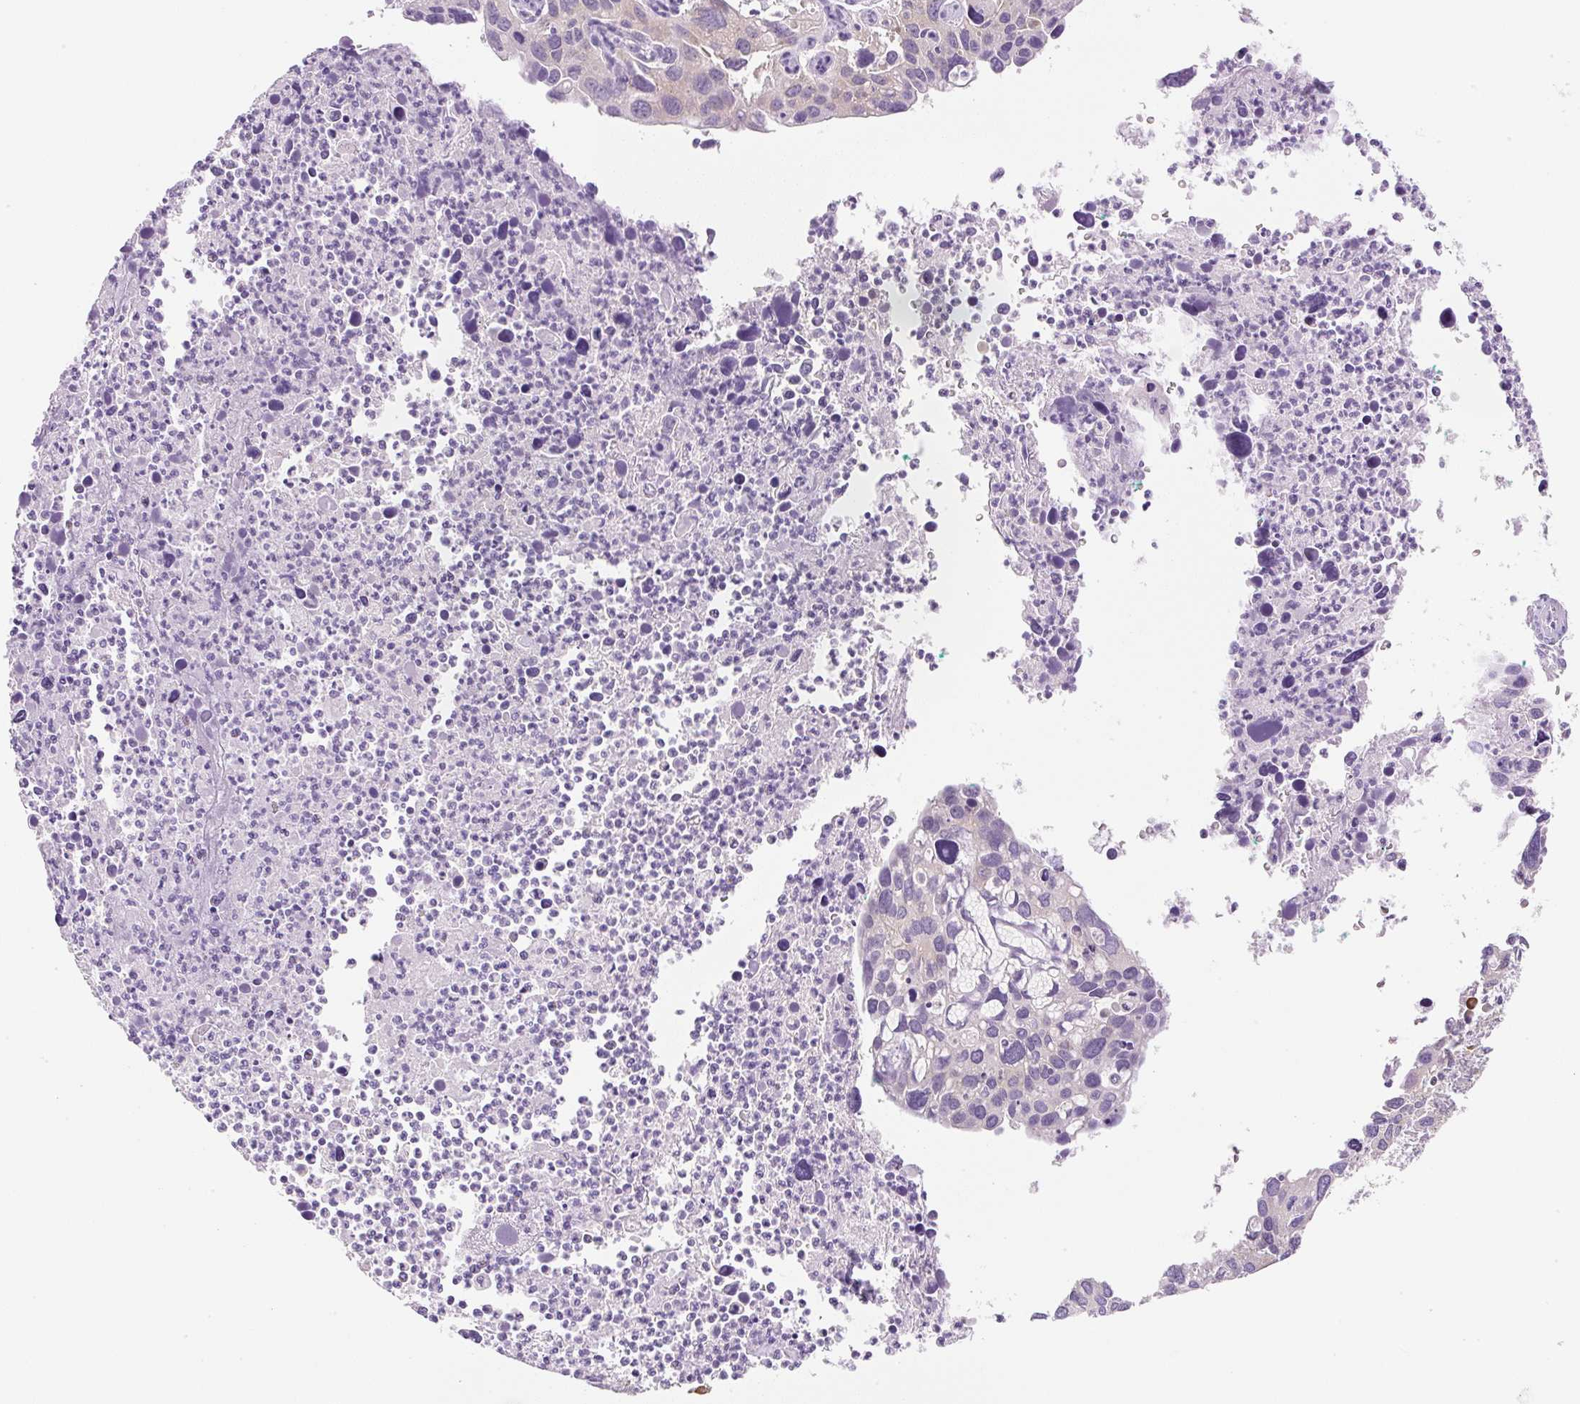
{"staining": {"intensity": "negative", "quantity": "none", "location": "none"}, "tissue": "cervical cancer", "cell_type": "Tumor cells", "image_type": "cancer", "snomed": [{"axis": "morphology", "description": "Squamous cell carcinoma, NOS"}, {"axis": "topography", "description": "Cervix"}], "caption": "High magnification brightfield microscopy of cervical cancer stained with DAB (brown) and counterstained with hematoxylin (blue): tumor cells show no significant positivity. (Stains: DAB immunohistochemistry with hematoxylin counter stain, Microscopy: brightfield microscopy at high magnification).", "gene": "RPL18A", "patient": {"sex": "female", "age": 55}}